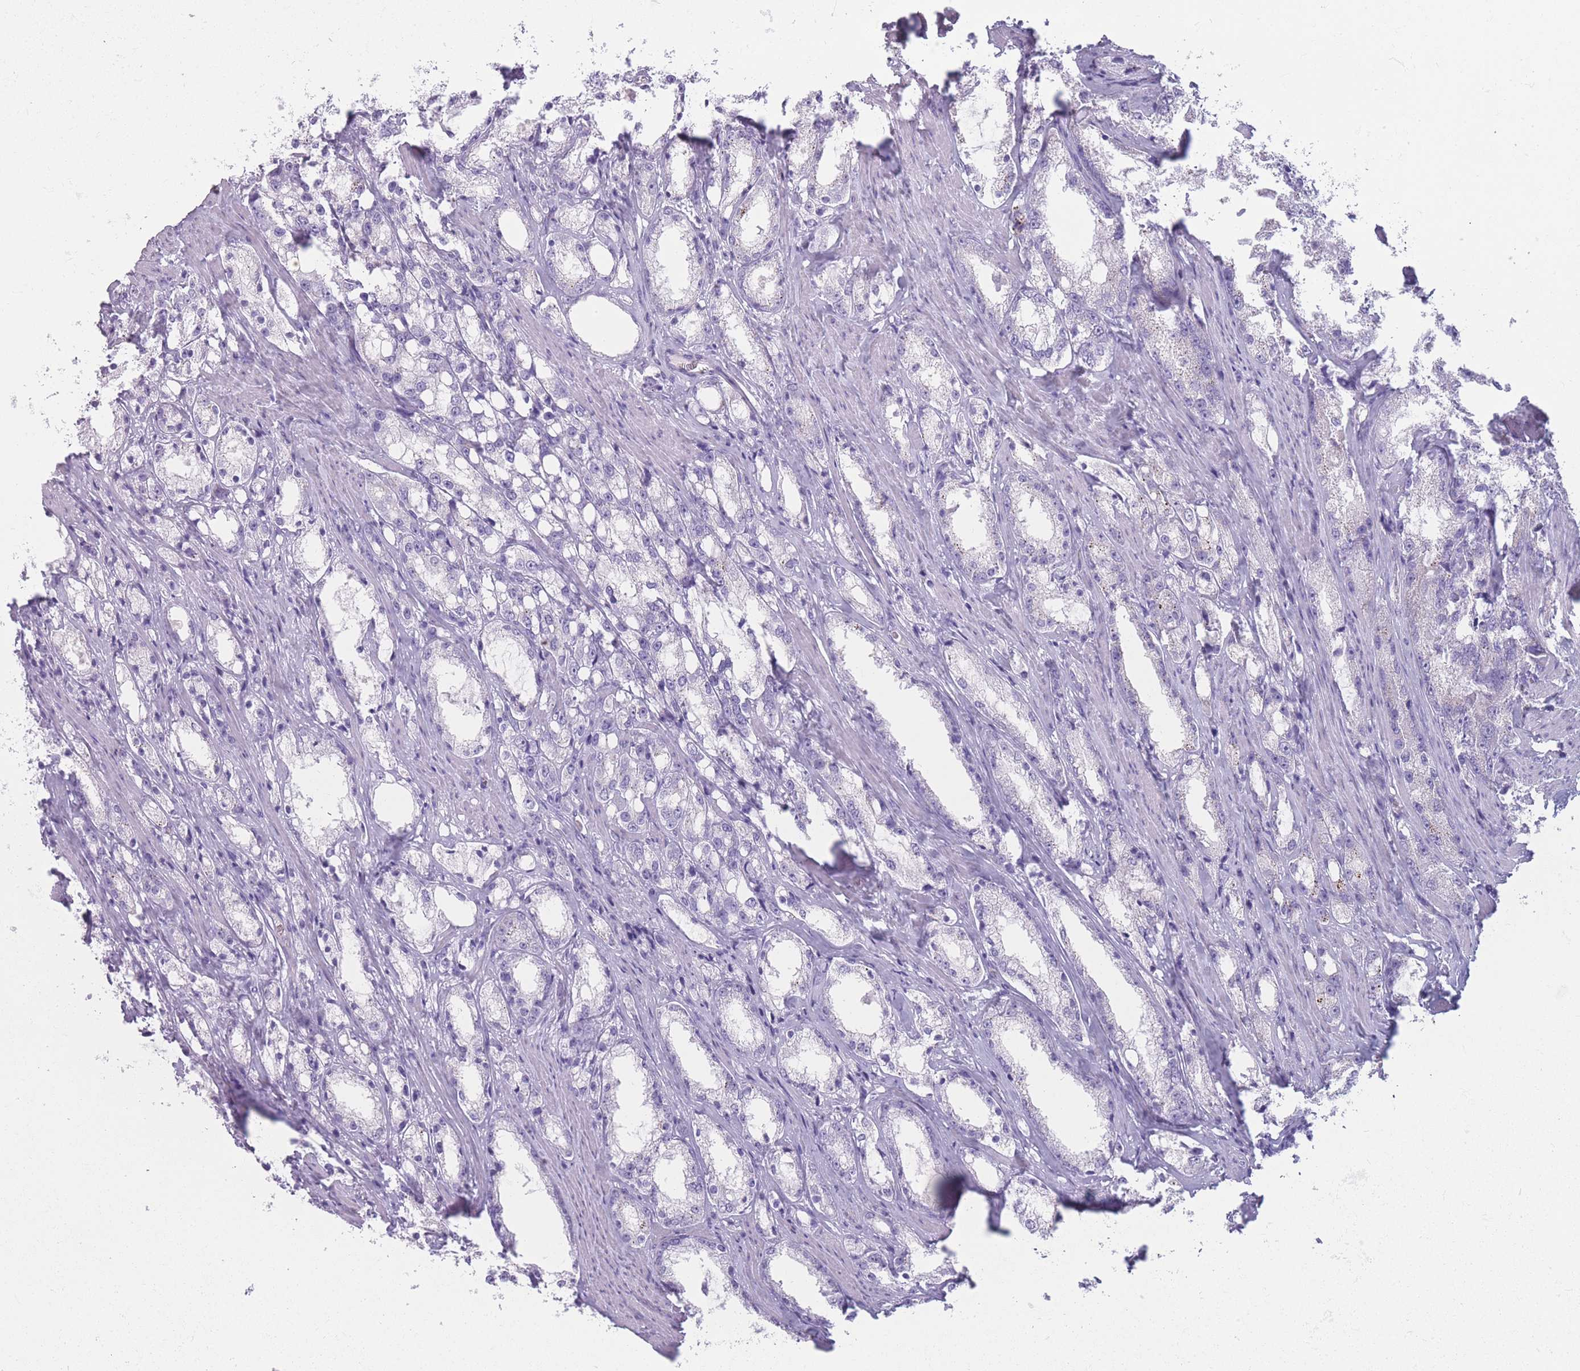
{"staining": {"intensity": "negative", "quantity": "none", "location": "none"}, "tissue": "prostate cancer", "cell_type": "Tumor cells", "image_type": "cancer", "snomed": [{"axis": "morphology", "description": "Adenocarcinoma, High grade"}, {"axis": "topography", "description": "Prostate"}], "caption": "This is a micrograph of immunohistochemistry staining of prostate cancer, which shows no expression in tumor cells. (DAB immunohistochemistry visualized using brightfield microscopy, high magnification).", "gene": "DCANP1", "patient": {"sex": "male", "age": 66}}